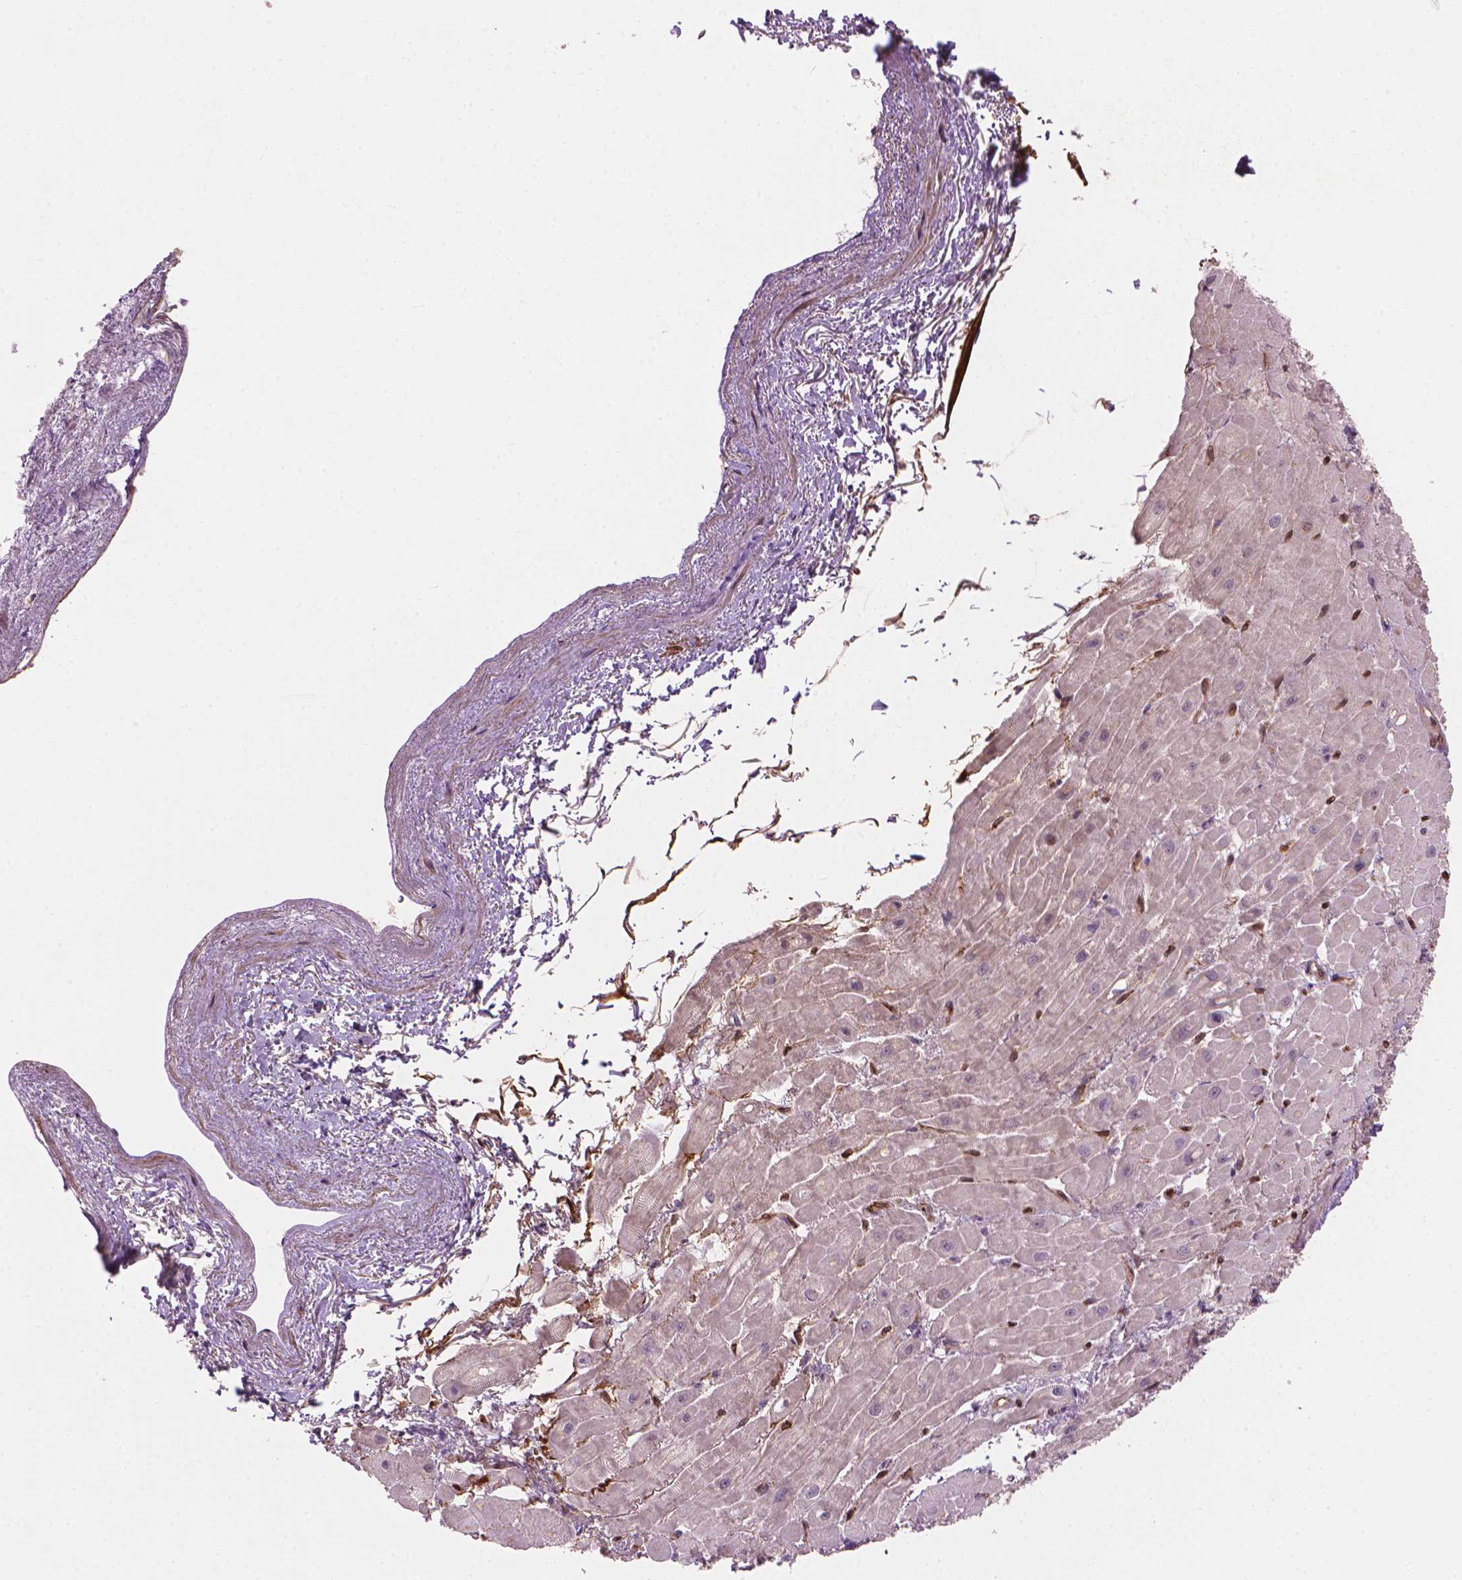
{"staining": {"intensity": "negative", "quantity": "none", "location": "none"}, "tissue": "heart muscle", "cell_type": "Cardiomyocytes", "image_type": "normal", "snomed": [{"axis": "morphology", "description": "Normal tissue, NOS"}, {"axis": "topography", "description": "Heart"}], "caption": "A micrograph of heart muscle stained for a protein displays no brown staining in cardiomyocytes.", "gene": "SMC2", "patient": {"sex": "male", "age": 62}}